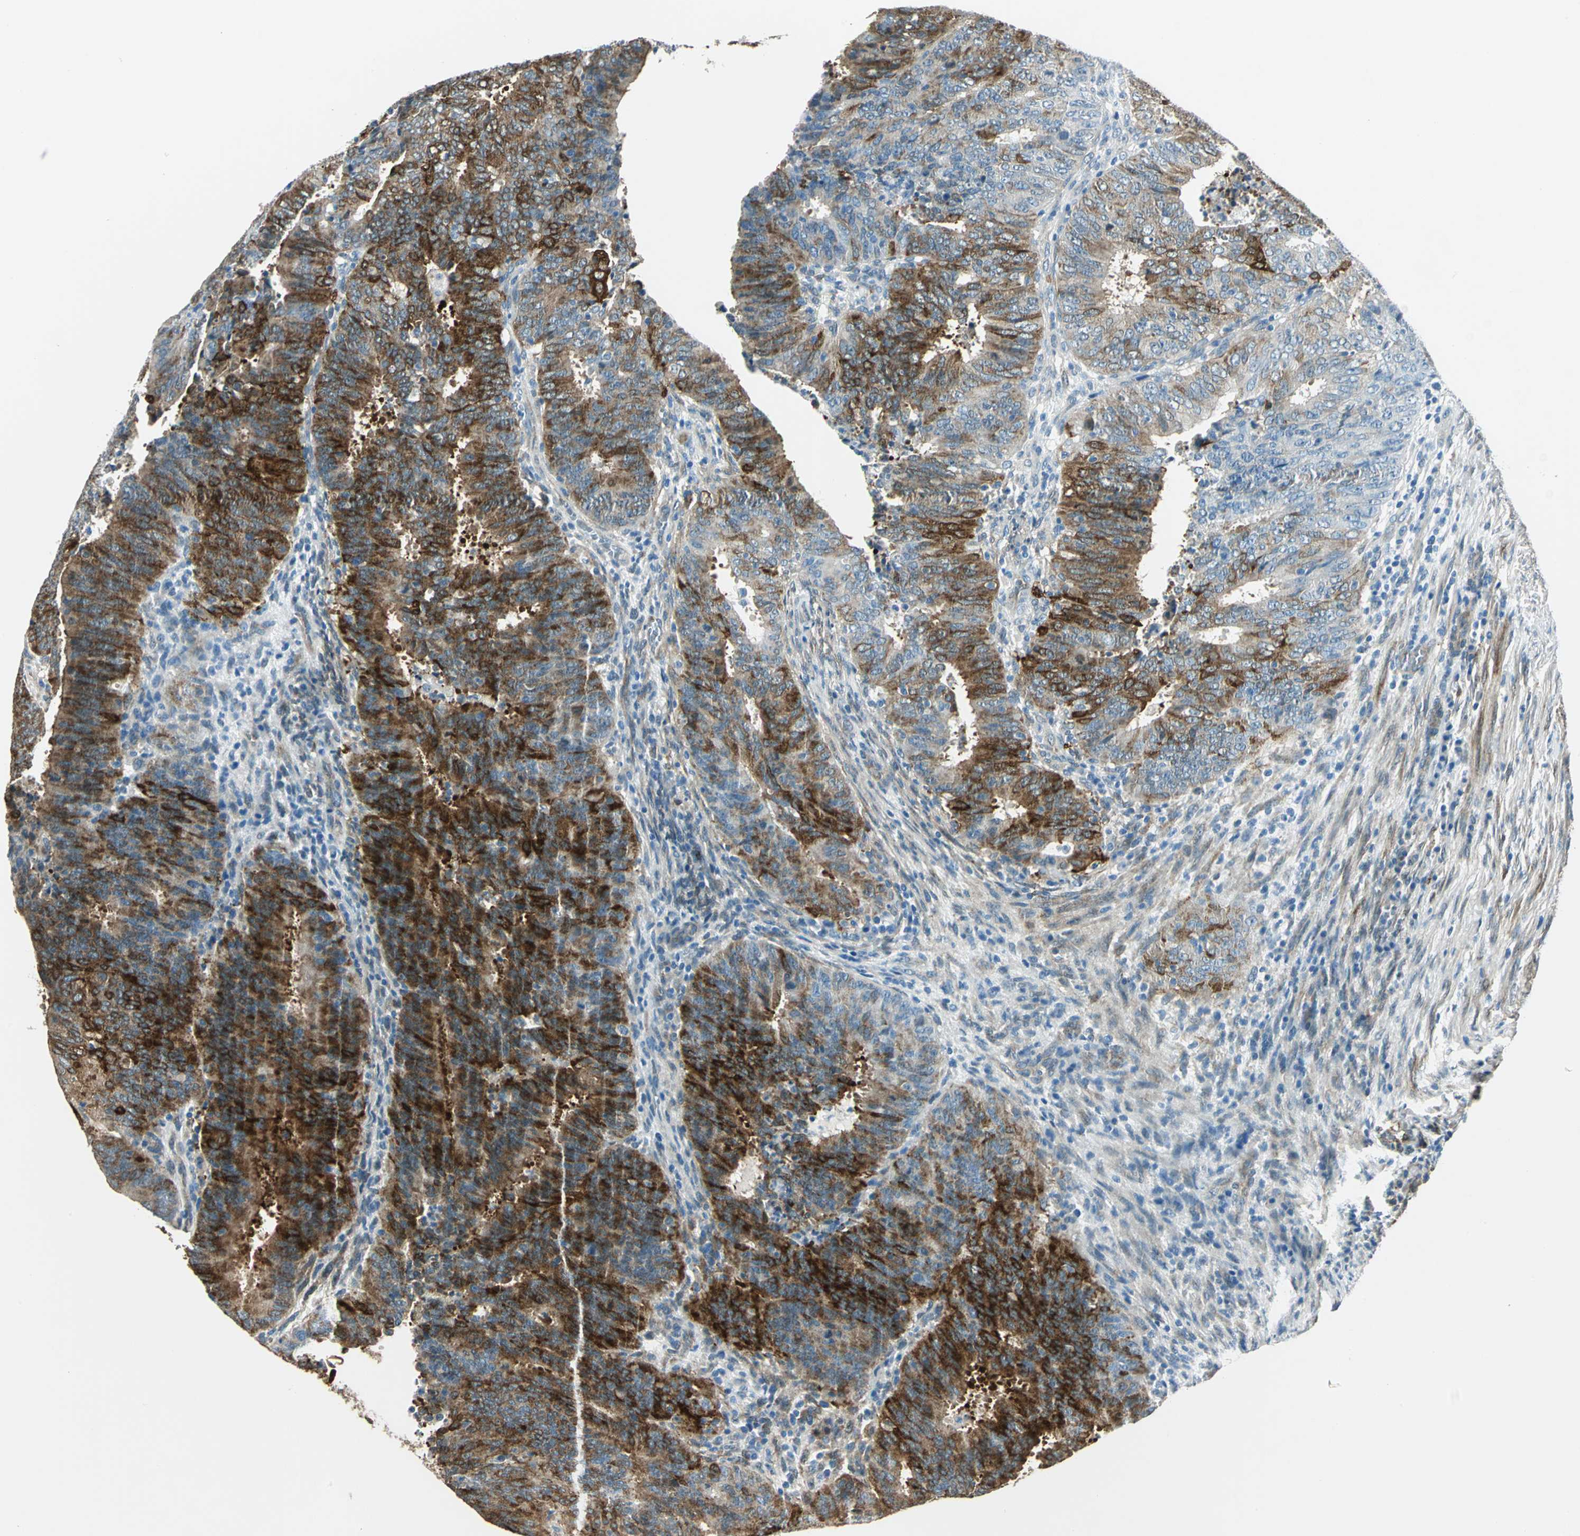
{"staining": {"intensity": "moderate", "quantity": "25%-75%", "location": "cytoplasmic/membranous"}, "tissue": "cervical cancer", "cell_type": "Tumor cells", "image_type": "cancer", "snomed": [{"axis": "morphology", "description": "Adenocarcinoma, NOS"}, {"axis": "topography", "description": "Cervix"}], "caption": "Immunohistochemistry of adenocarcinoma (cervical) exhibits medium levels of moderate cytoplasmic/membranous staining in approximately 25%-75% of tumor cells.", "gene": "HSPB1", "patient": {"sex": "female", "age": 44}}